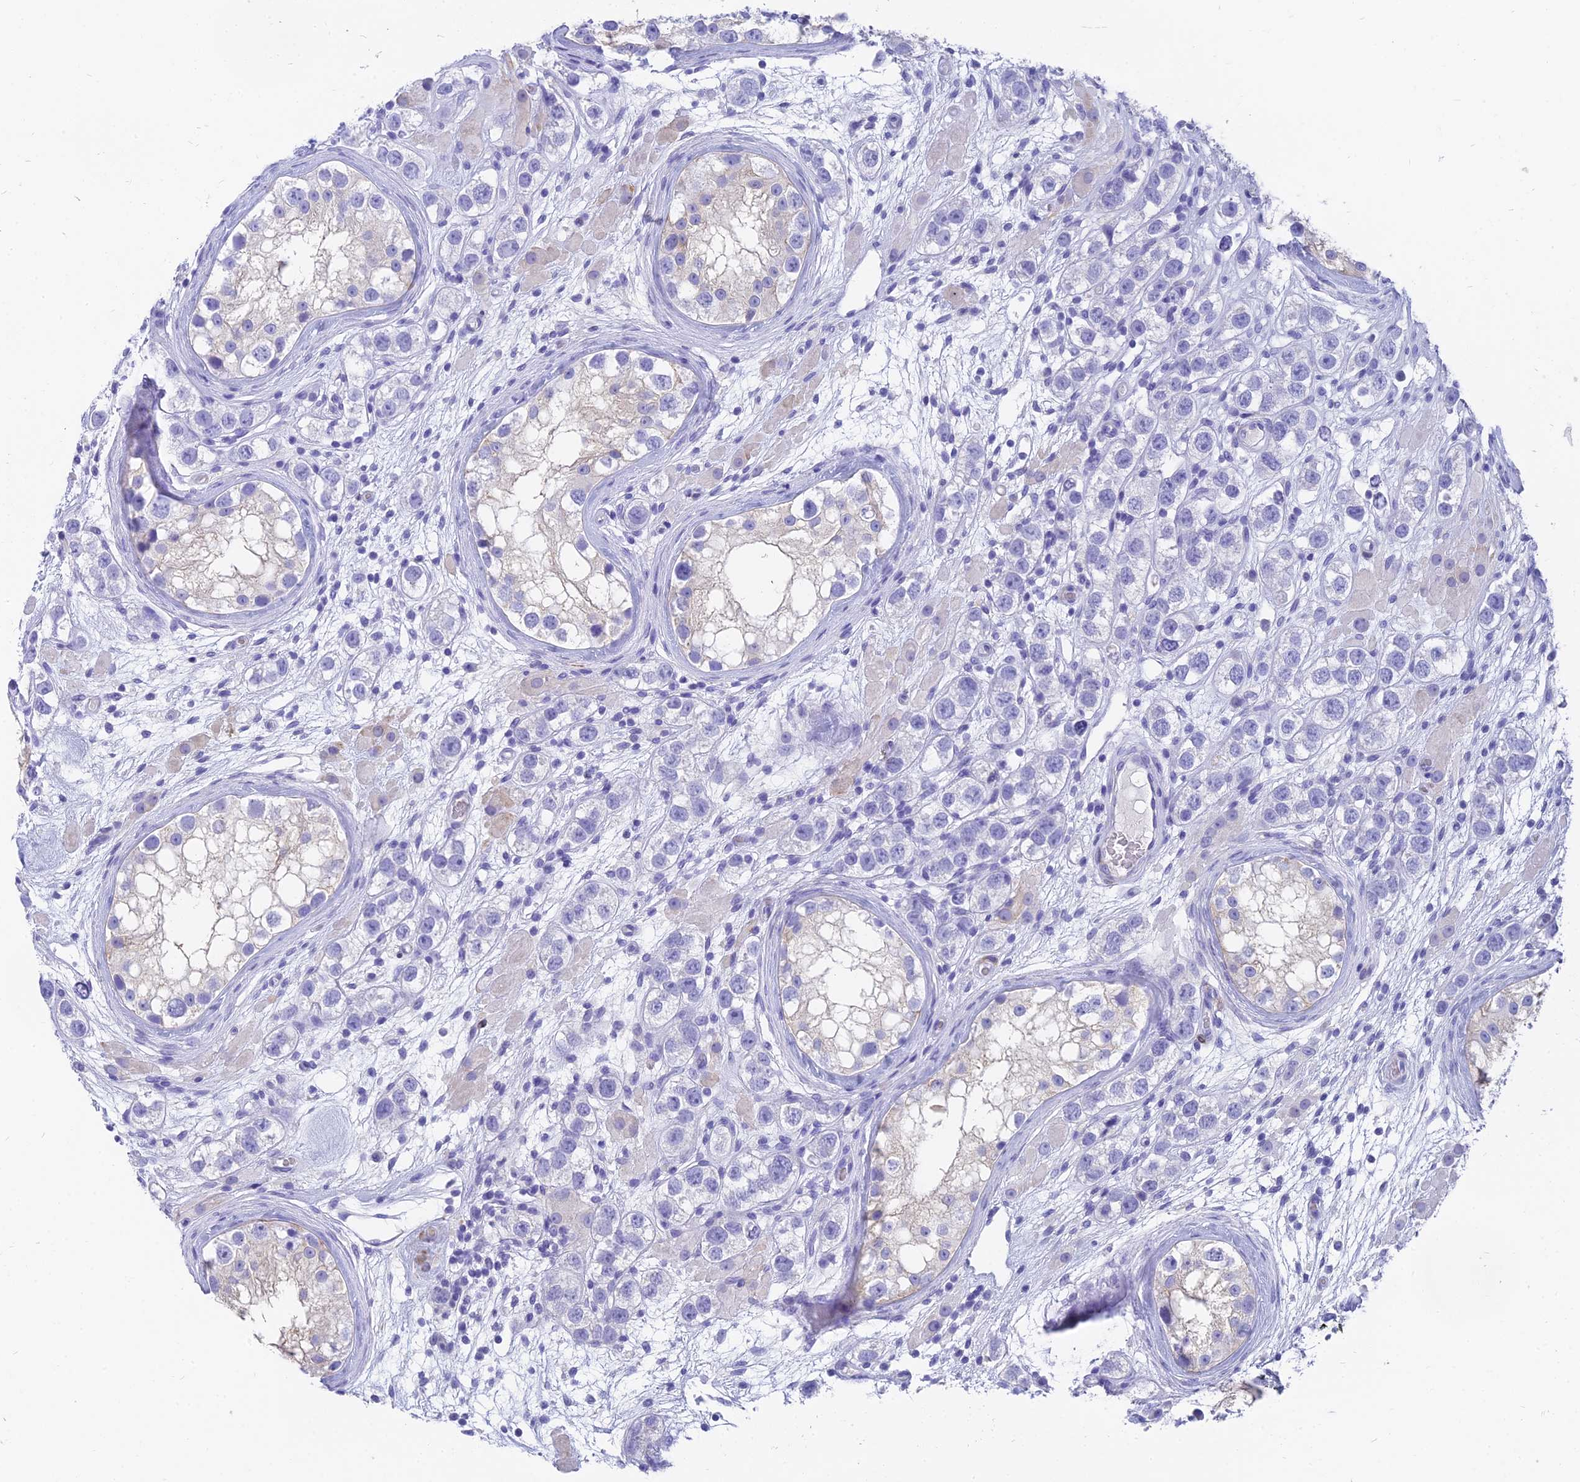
{"staining": {"intensity": "negative", "quantity": "none", "location": "none"}, "tissue": "testis cancer", "cell_type": "Tumor cells", "image_type": "cancer", "snomed": [{"axis": "morphology", "description": "Seminoma, NOS"}, {"axis": "topography", "description": "Testis"}], "caption": "Immunohistochemistry image of neoplastic tissue: testis seminoma stained with DAB demonstrates no significant protein staining in tumor cells. (DAB (3,3'-diaminobenzidine) immunohistochemistry with hematoxylin counter stain).", "gene": "SLC36A2", "patient": {"sex": "male", "age": 28}}